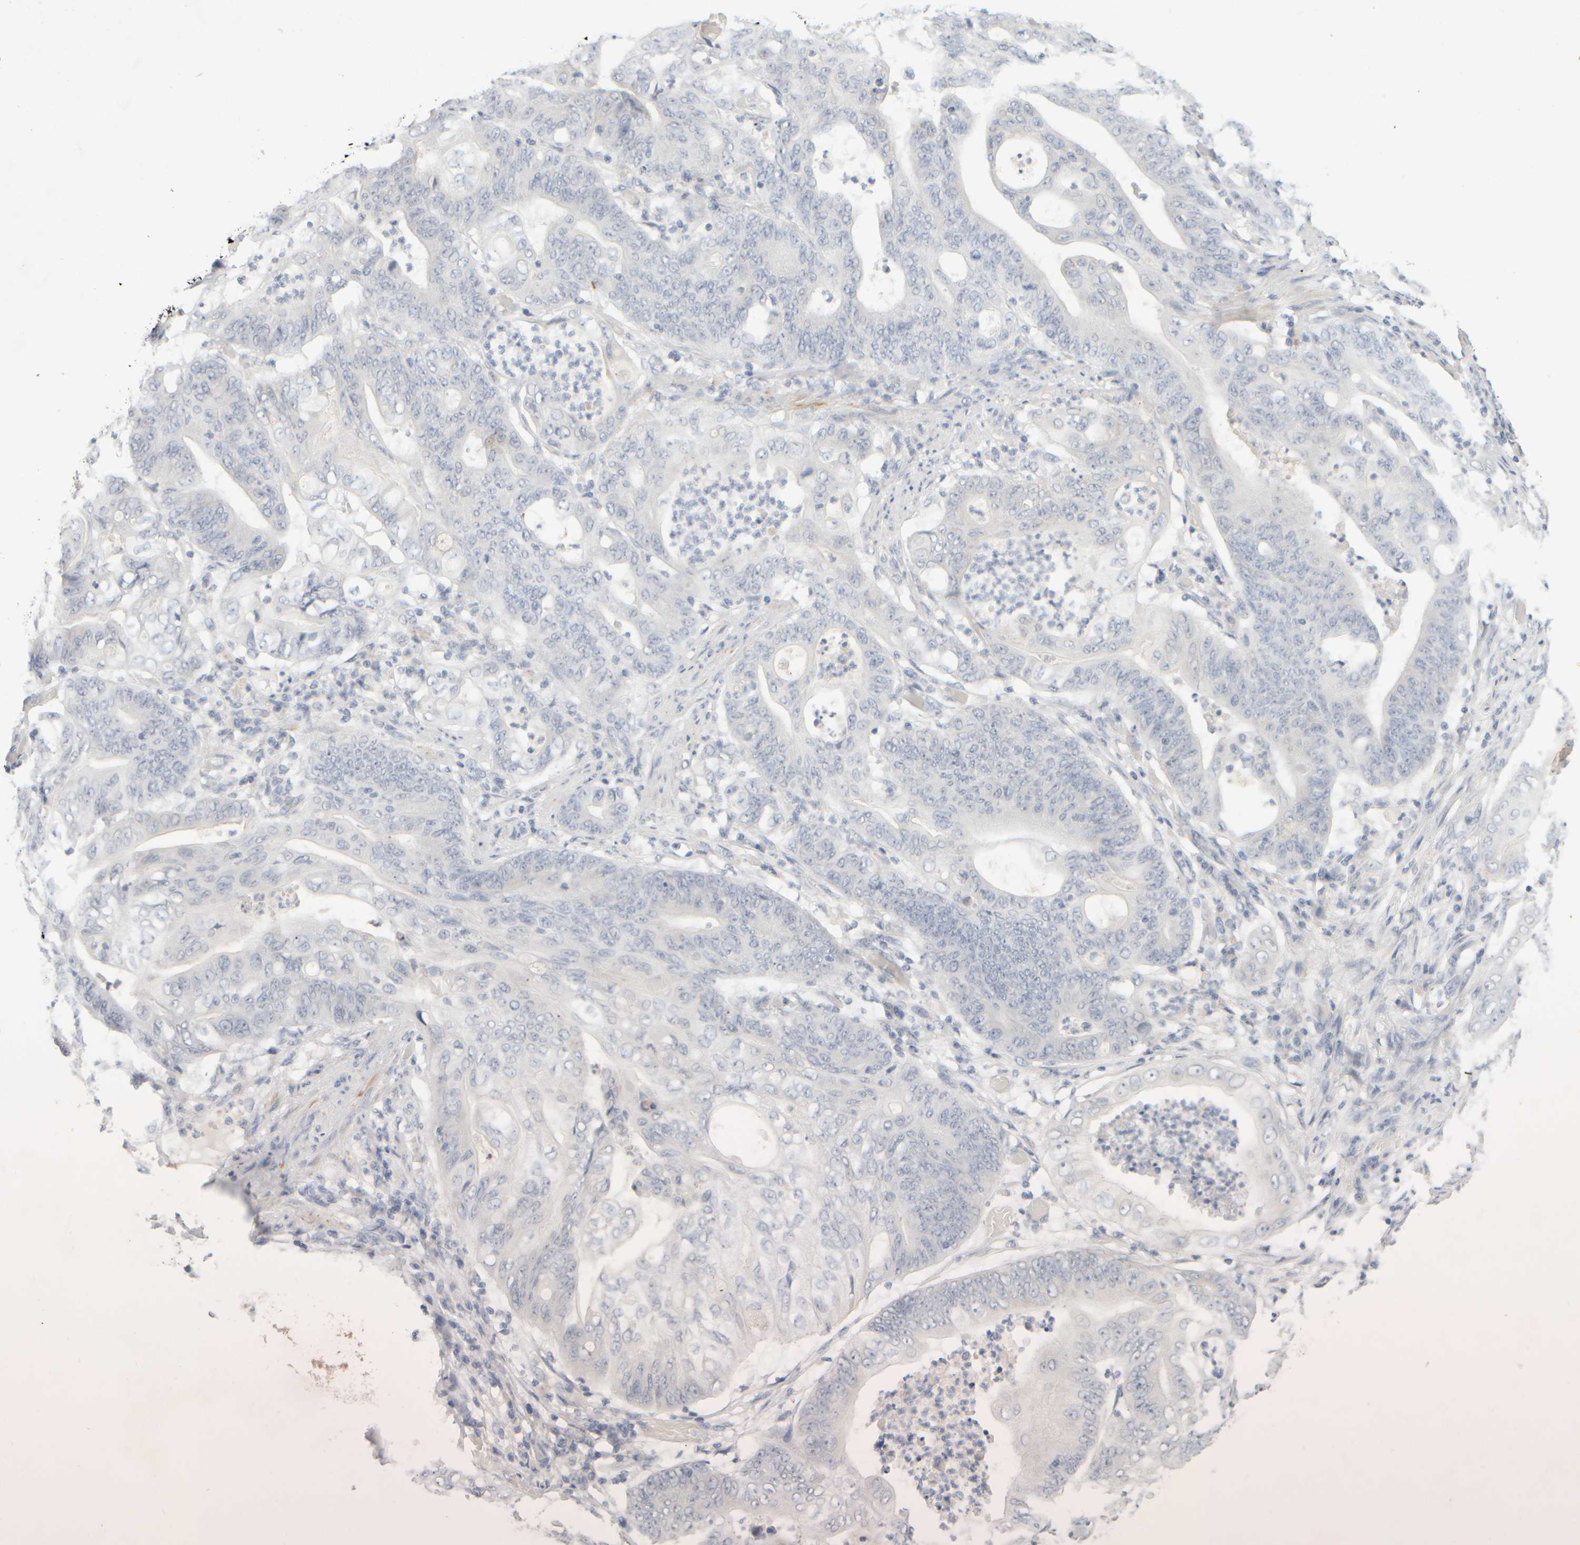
{"staining": {"intensity": "negative", "quantity": "none", "location": "none"}, "tissue": "stomach cancer", "cell_type": "Tumor cells", "image_type": "cancer", "snomed": [{"axis": "morphology", "description": "Adenocarcinoma, NOS"}, {"axis": "topography", "description": "Stomach"}], "caption": "Immunohistochemical staining of human adenocarcinoma (stomach) reveals no significant staining in tumor cells. (DAB IHC, high magnification).", "gene": "ZNF112", "patient": {"sex": "female", "age": 73}}